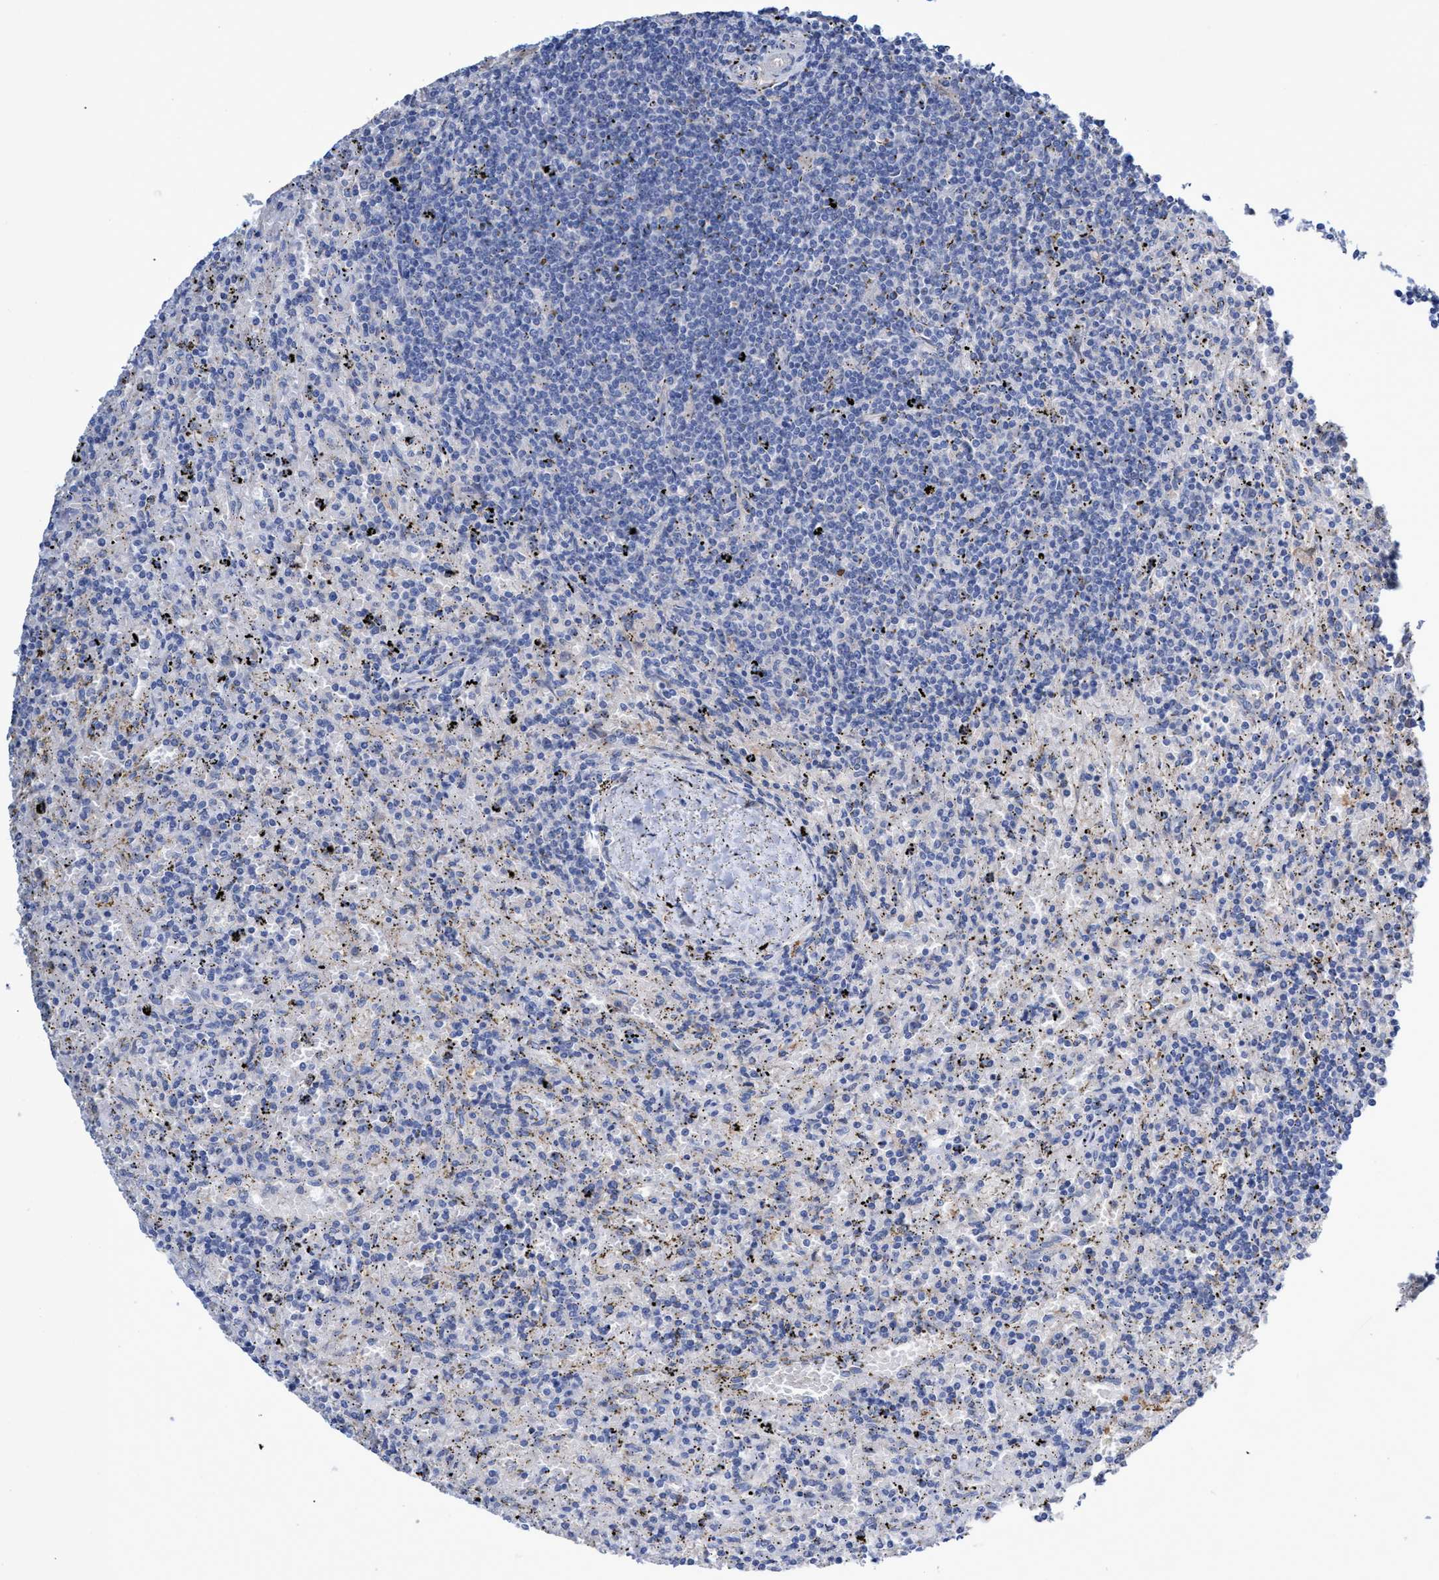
{"staining": {"intensity": "negative", "quantity": "none", "location": "none"}, "tissue": "lymphoma", "cell_type": "Tumor cells", "image_type": "cancer", "snomed": [{"axis": "morphology", "description": "Malignant lymphoma, non-Hodgkin's type, Low grade"}, {"axis": "topography", "description": "Spleen"}], "caption": "Protein analysis of lymphoma demonstrates no significant positivity in tumor cells.", "gene": "SVEP1", "patient": {"sex": "male", "age": 76}}